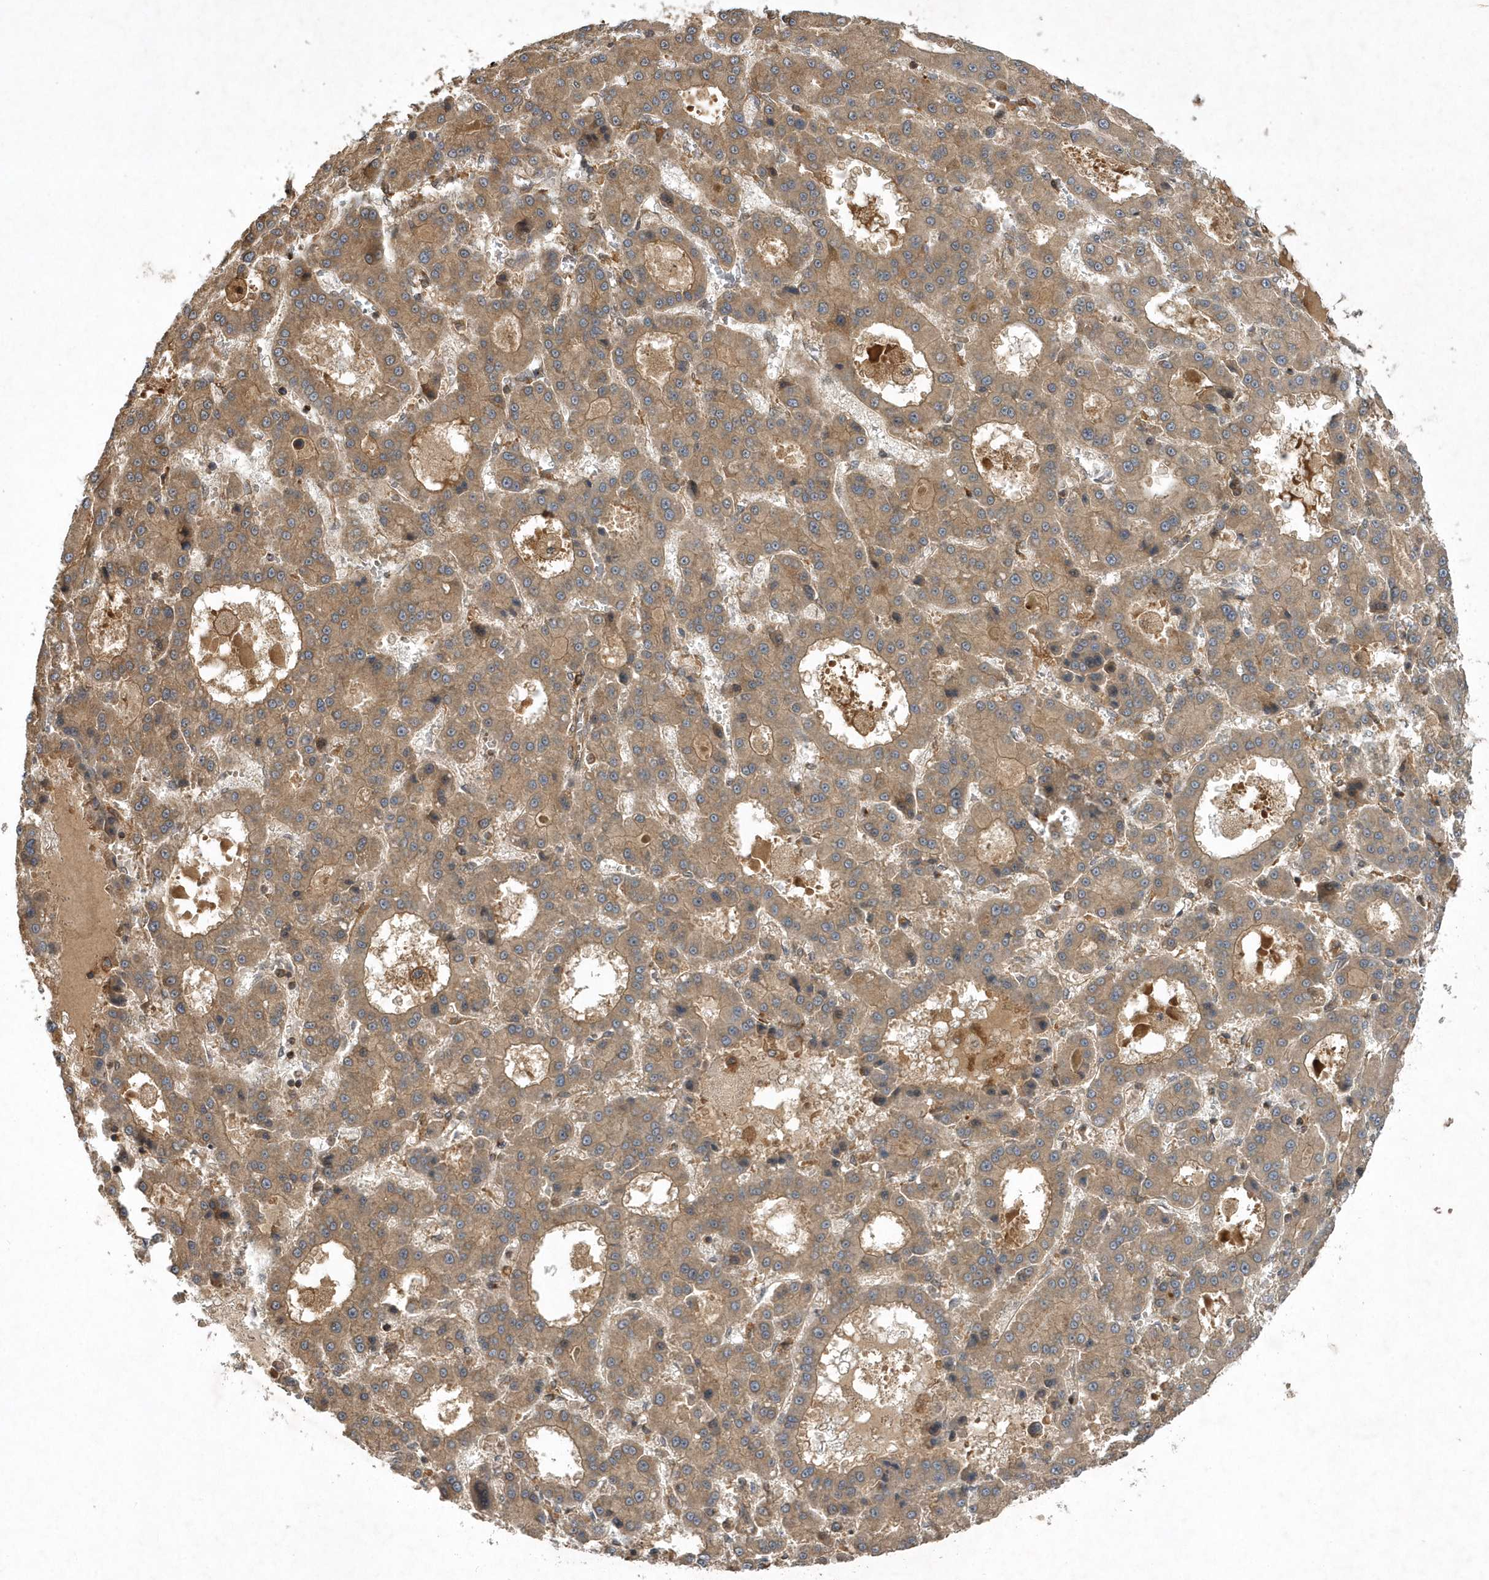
{"staining": {"intensity": "moderate", "quantity": ">75%", "location": "cytoplasmic/membranous"}, "tissue": "liver cancer", "cell_type": "Tumor cells", "image_type": "cancer", "snomed": [{"axis": "morphology", "description": "Carcinoma, Hepatocellular, NOS"}, {"axis": "topography", "description": "Liver"}], "caption": "Liver cancer tissue demonstrates moderate cytoplasmic/membranous expression in about >75% of tumor cells", "gene": "GFM2", "patient": {"sex": "male", "age": 70}}